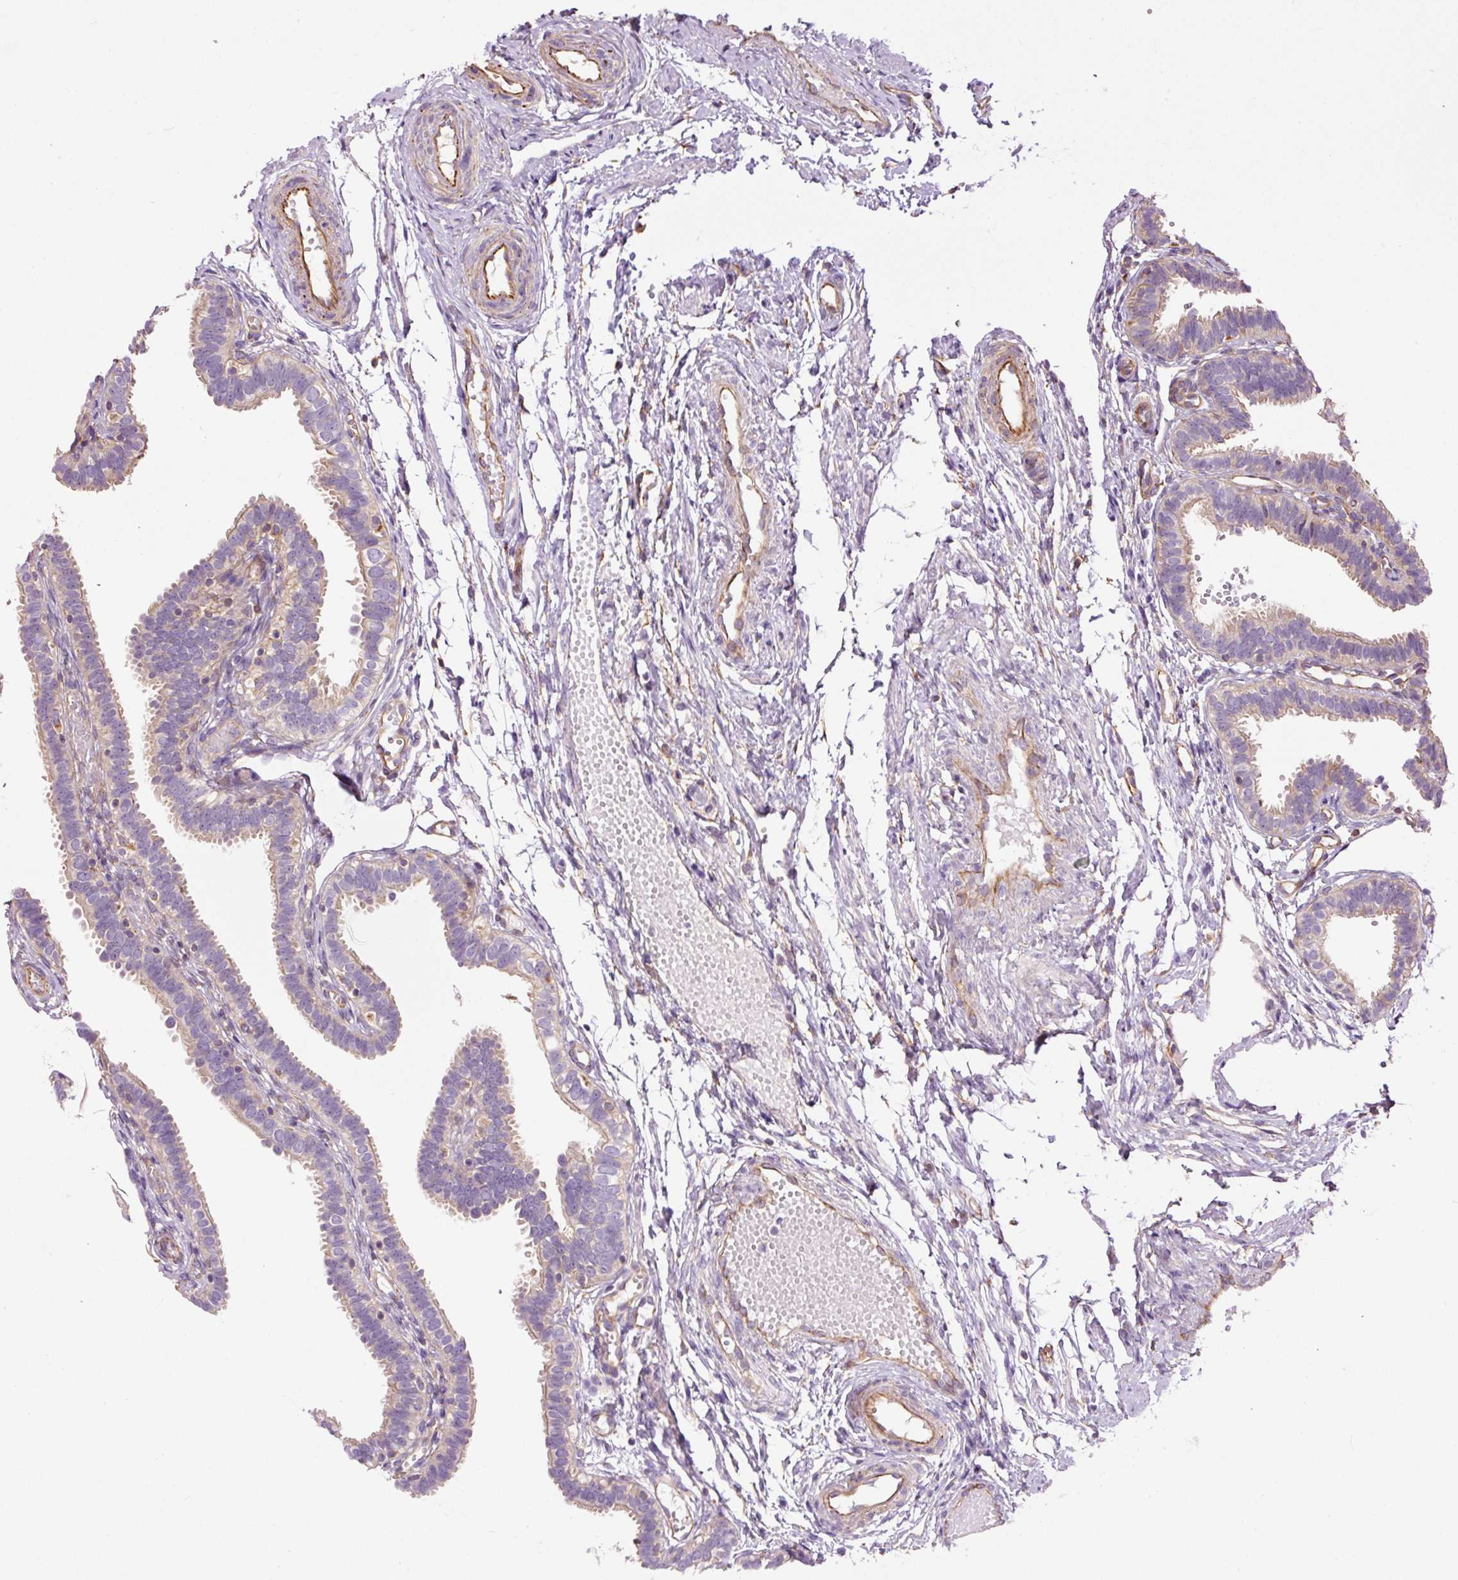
{"staining": {"intensity": "moderate", "quantity": "25%-75%", "location": "cytoplasmic/membranous"}, "tissue": "fallopian tube", "cell_type": "Glandular cells", "image_type": "normal", "snomed": [{"axis": "morphology", "description": "Normal tissue, NOS"}, {"axis": "topography", "description": "Fallopian tube"}], "caption": "Approximately 25%-75% of glandular cells in benign fallopian tube reveal moderate cytoplasmic/membranous protein expression as visualized by brown immunohistochemical staining.", "gene": "PCK2", "patient": {"sex": "female", "age": 37}}